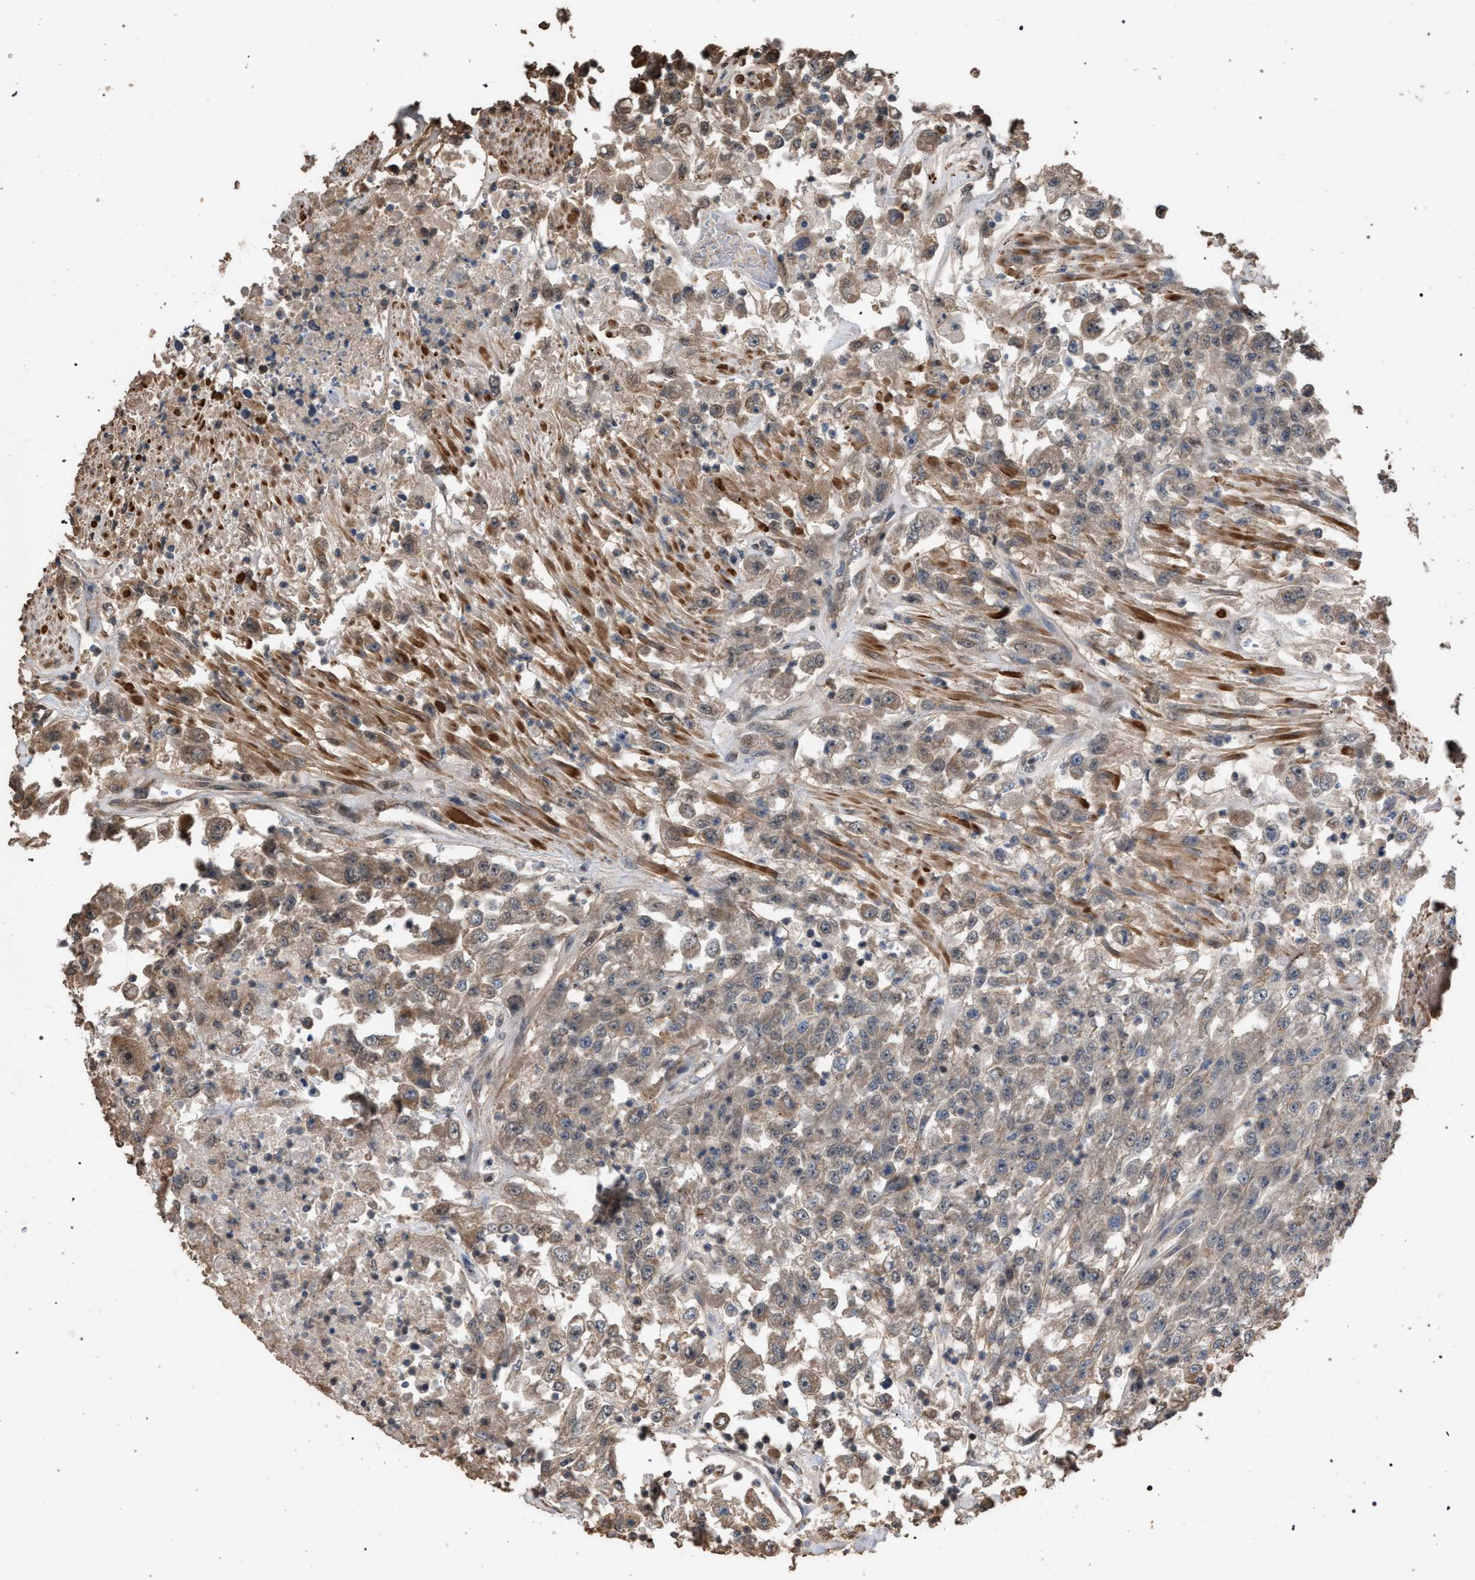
{"staining": {"intensity": "weak", "quantity": "25%-75%", "location": "cytoplasmic/membranous"}, "tissue": "urothelial cancer", "cell_type": "Tumor cells", "image_type": "cancer", "snomed": [{"axis": "morphology", "description": "Urothelial carcinoma, High grade"}, {"axis": "topography", "description": "Urinary bladder"}], "caption": "This is an image of immunohistochemistry (IHC) staining of urothelial carcinoma (high-grade), which shows weak expression in the cytoplasmic/membranous of tumor cells.", "gene": "NAA35", "patient": {"sex": "male", "age": 46}}